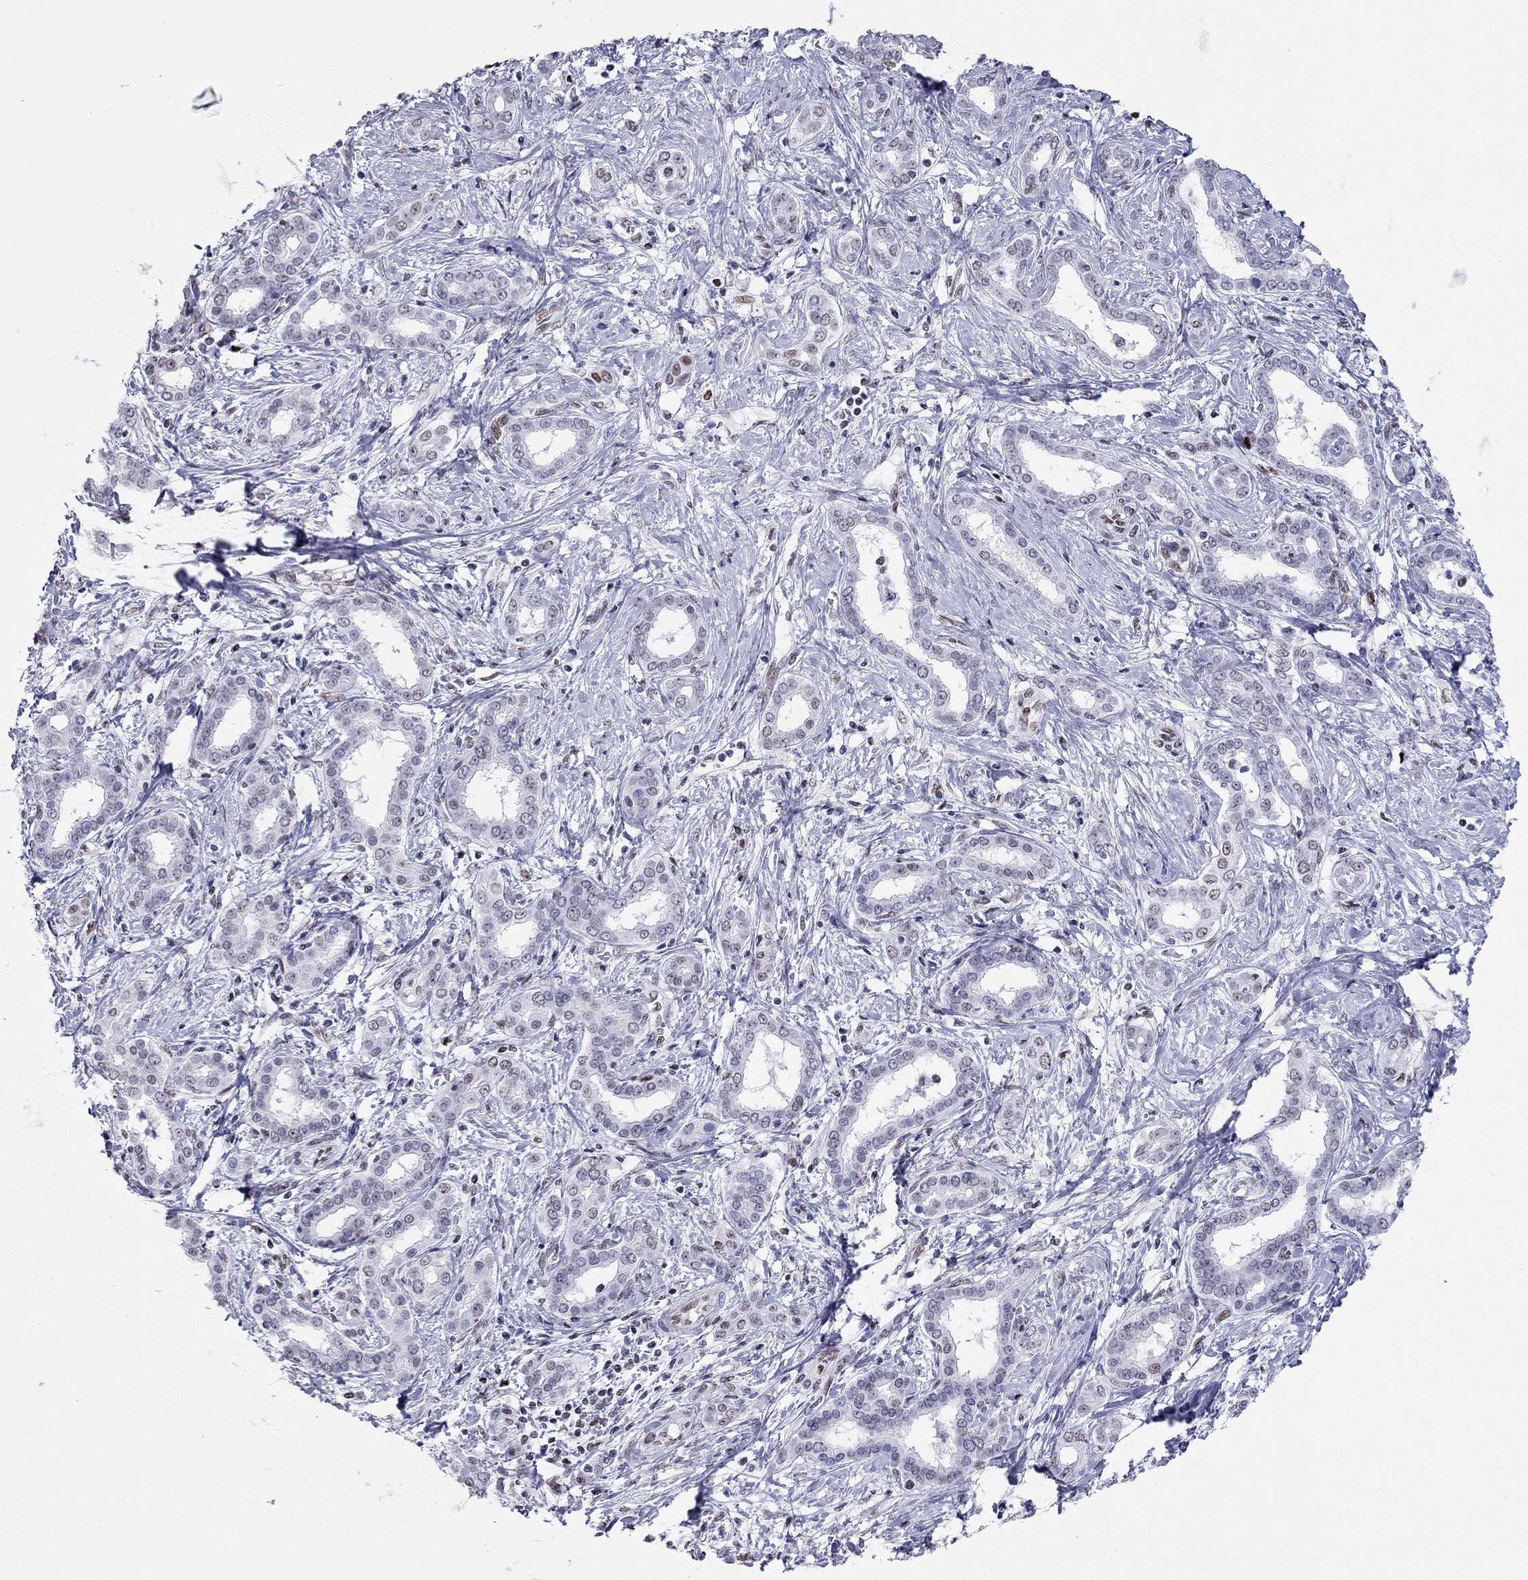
{"staining": {"intensity": "moderate", "quantity": "<25%", "location": "nuclear"}, "tissue": "liver cancer", "cell_type": "Tumor cells", "image_type": "cancer", "snomed": [{"axis": "morphology", "description": "Cholangiocarcinoma"}, {"axis": "topography", "description": "Liver"}], "caption": "A low amount of moderate nuclear expression is seen in about <25% of tumor cells in liver cancer (cholangiocarcinoma) tissue.", "gene": "PPM1G", "patient": {"sex": "female", "age": 47}}